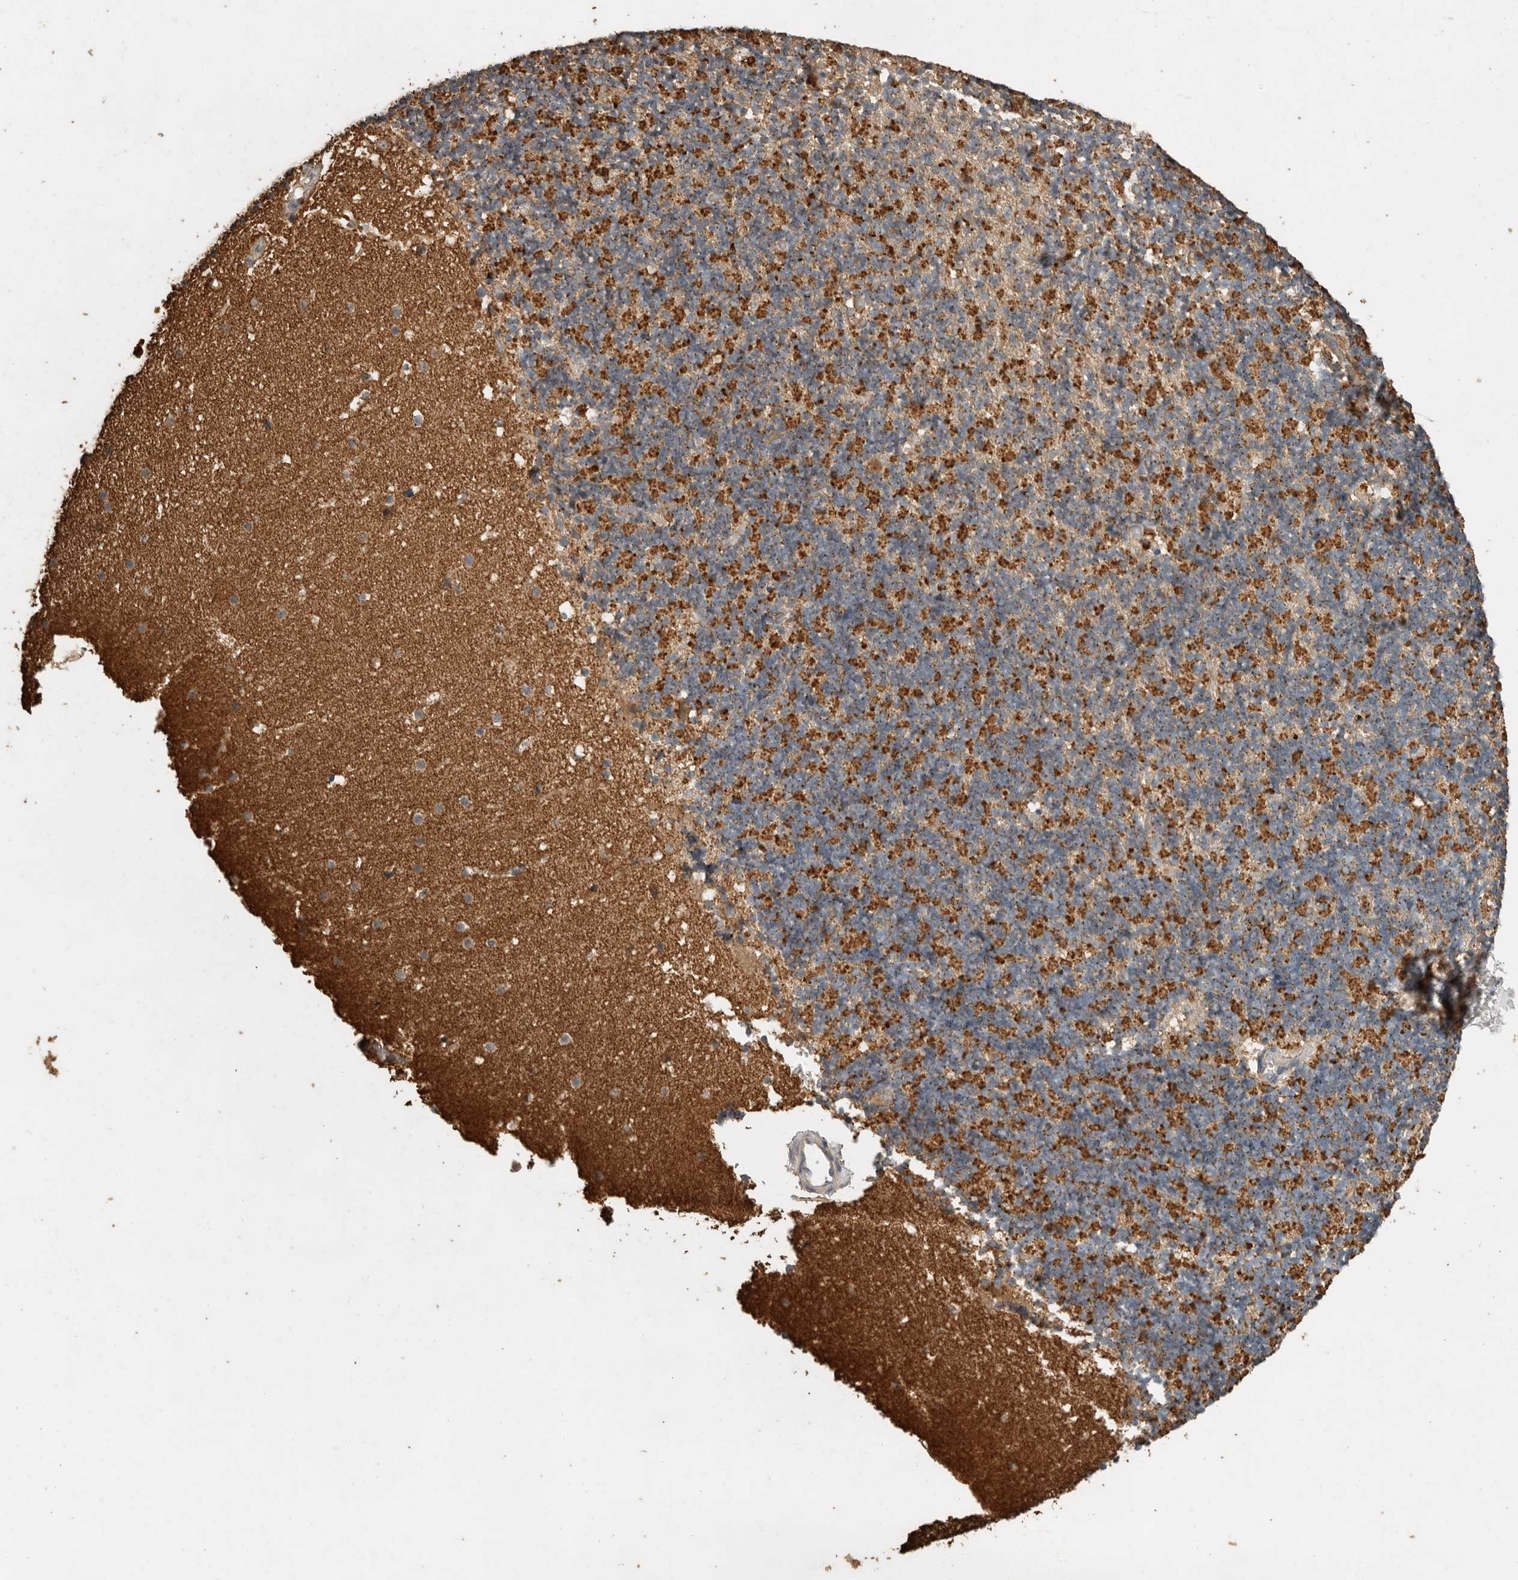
{"staining": {"intensity": "moderate", "quantity": "<25%", "location": "cytoplasmic/membranous"}, "tissue": "cerebellum", "cell_type": "Cells in granular layer", "image_type": "normal", "snomed": [{"axis": "morphology", "description": "Normal tissue, NOS"}, {"axis": "topography", "description": "Cerebellum"}], "caption": "Moderate cytoplasmic/membranous protein expression is present in about <25% of cells in granular layer in cerebellum. The protein is shown in brown color, while the nuclei are stained blue.", "gene": "CTF1", "patient": {"sex": "male", "age": 57}}